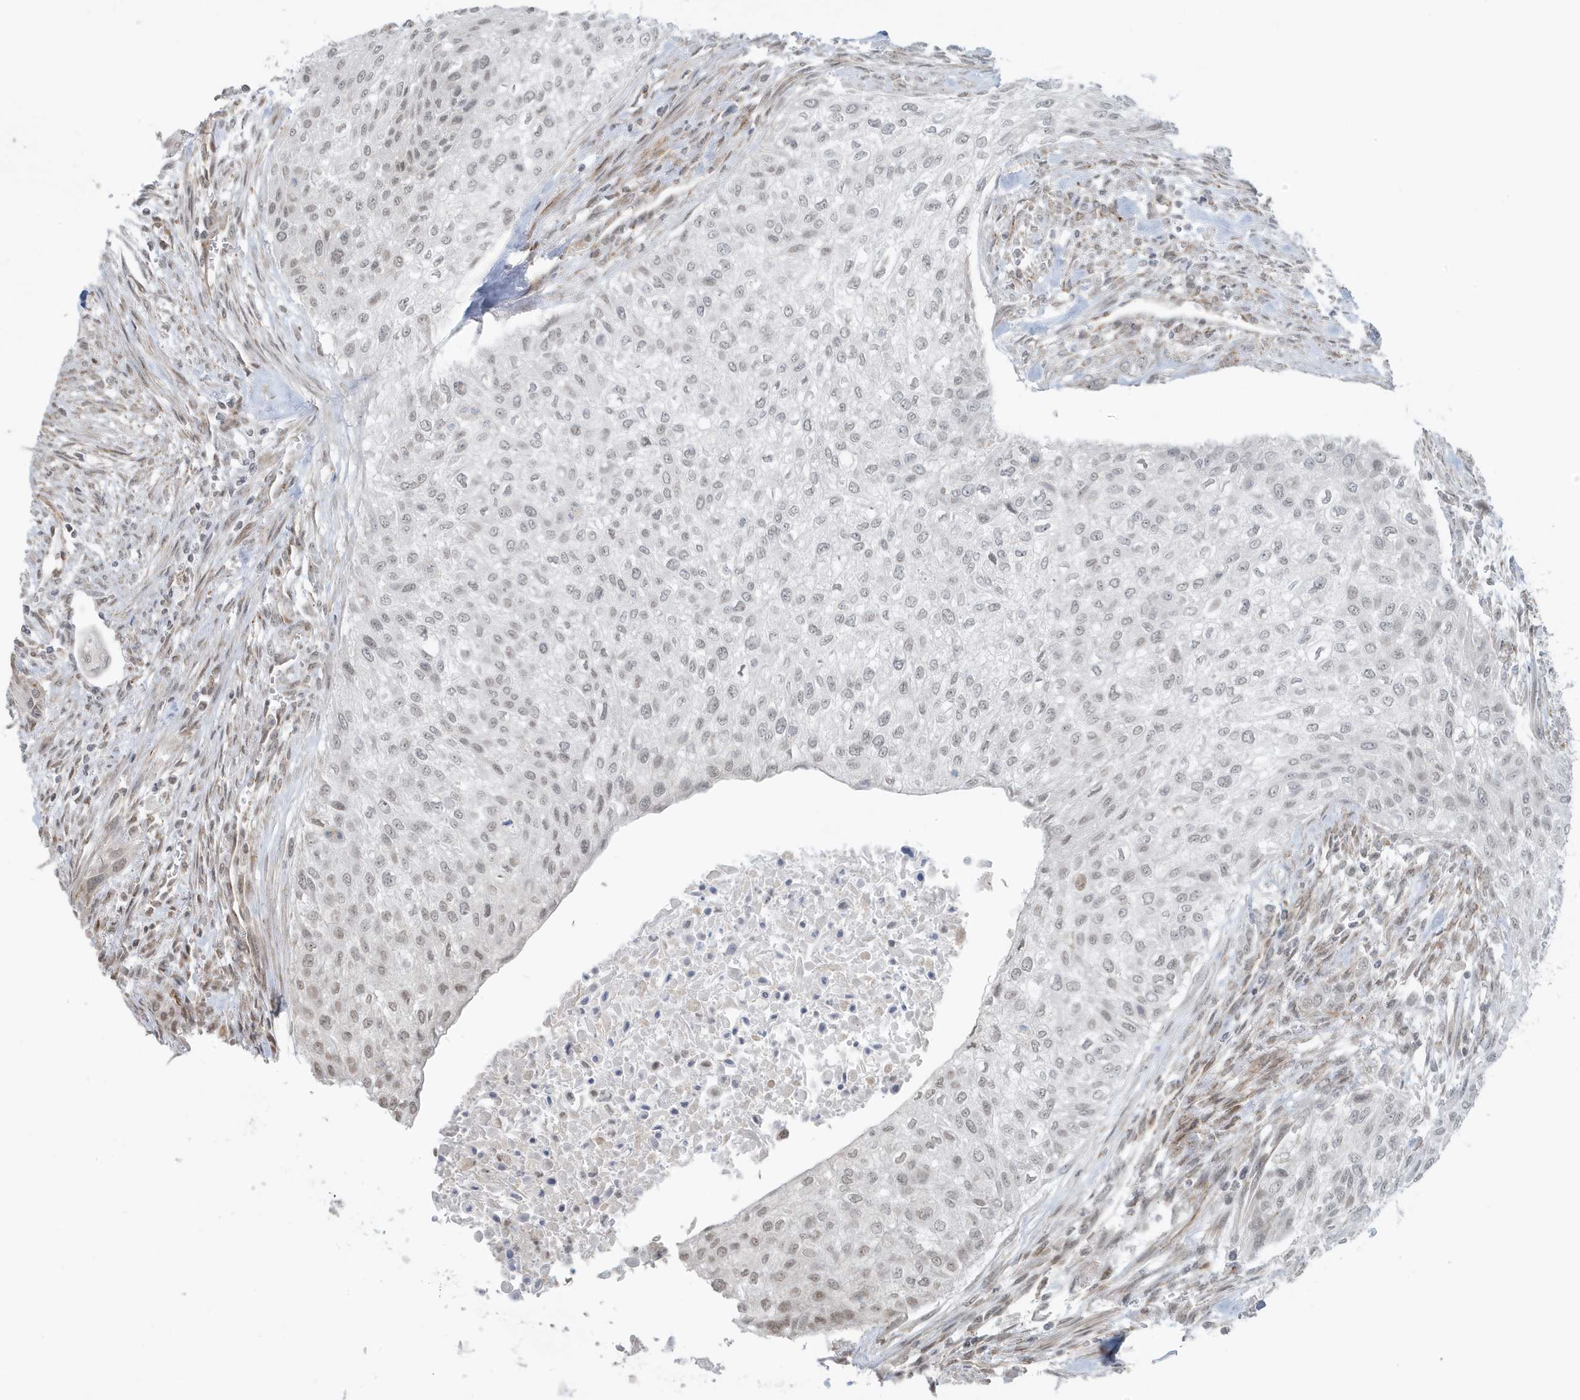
{"staining": {"intensity": "negative", "quantity": "none", "location": "none"}, "tissue": "urothelial cancer", "cell_type": "Tumor cells", "image_type": "cancer", "snomed": [{"axis": "morphology", "description": "Urothelial carcinoma, High grade"}, {"axis": "topography", "description": "Urinary bladder"}], "caption": "Urothelial cancer was stained to show a protein in brown. There is no significant staining in tumor cells.", "gene": "CHCHD4", "patient": {"sex": "male", "age": 35}}